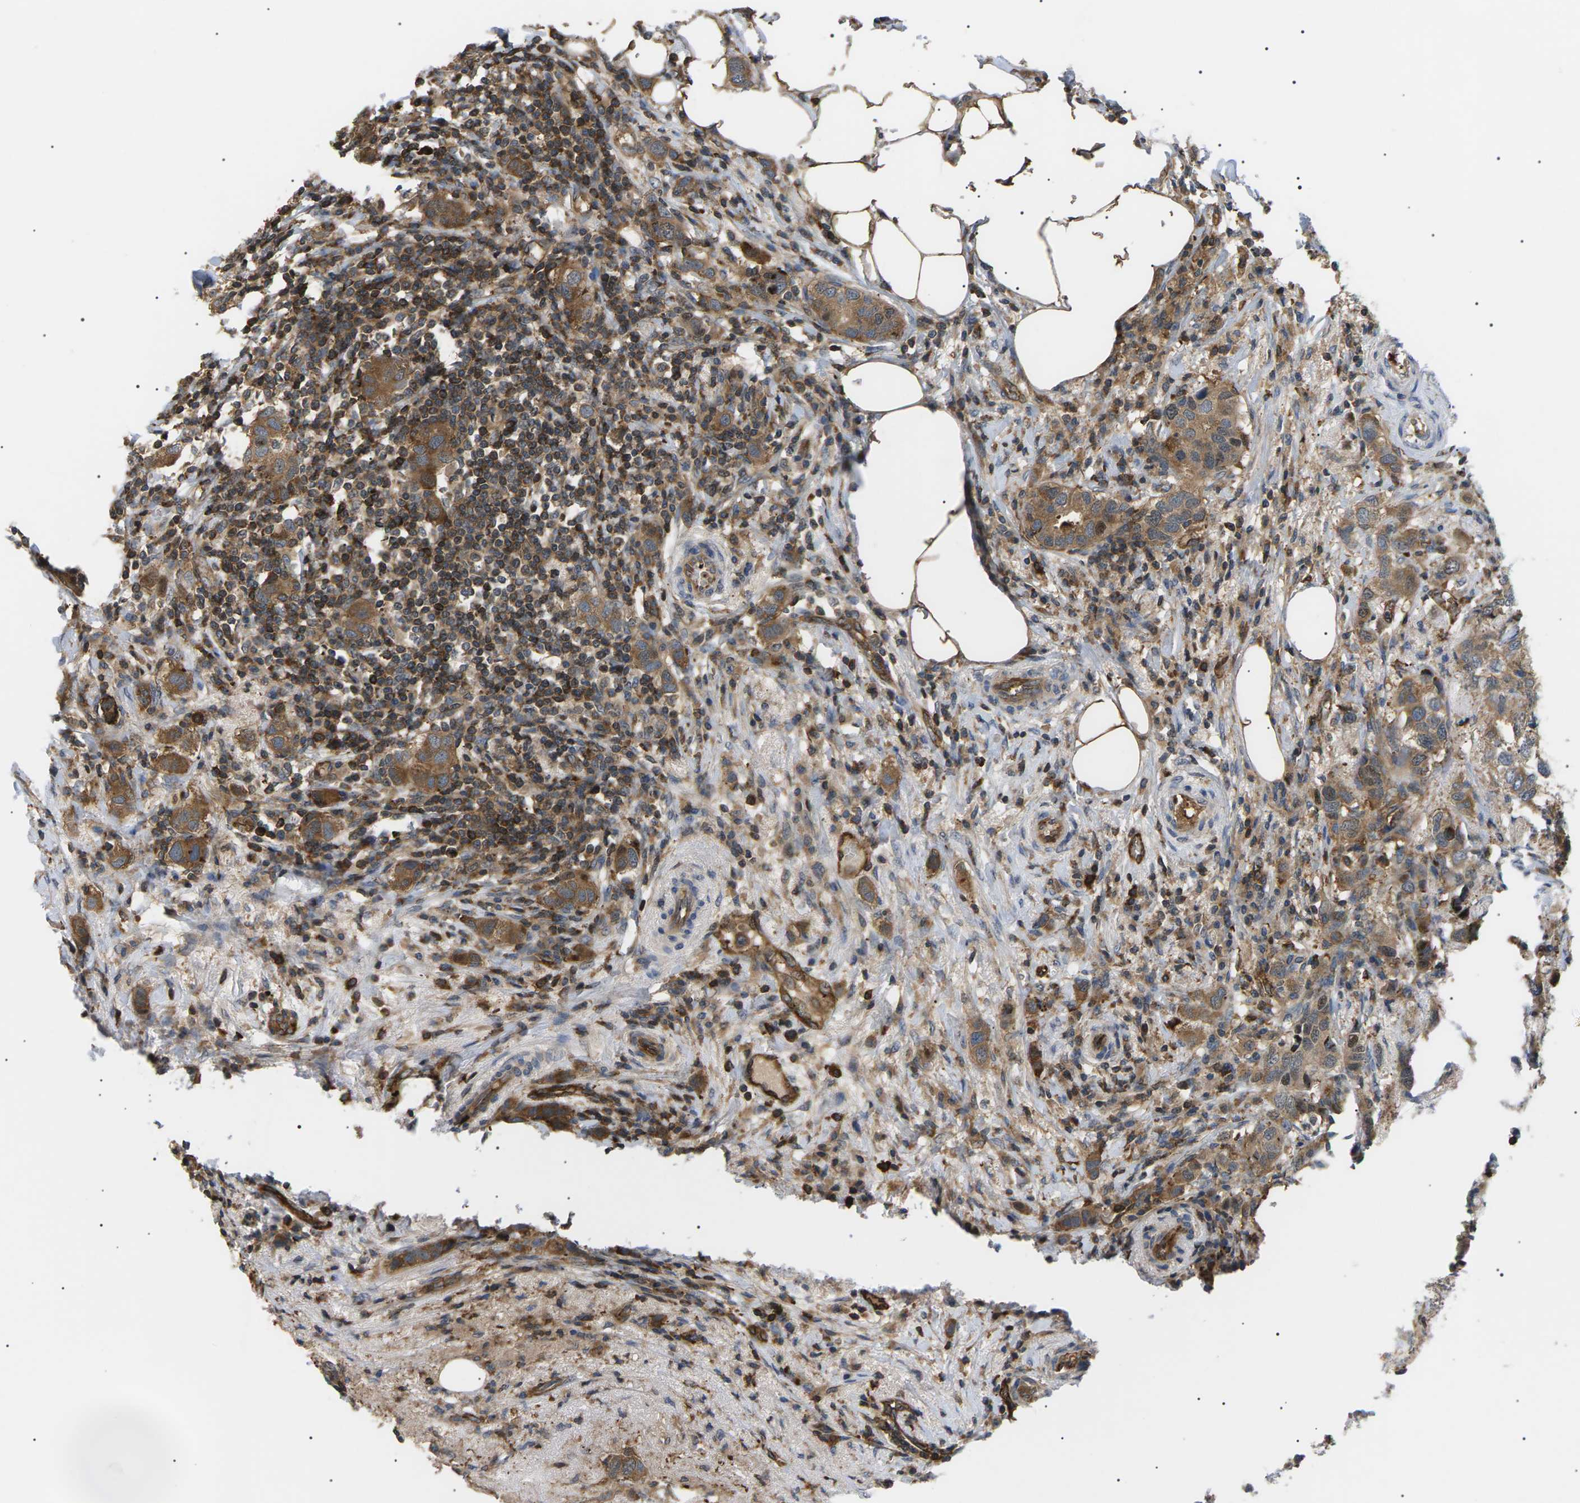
{"staining": {"intensity": "moderate", "quantity": ">75%", "location": "cytoplasmic/membranous"}, "tissue": "breast cancer", "cell_type": "Tumor cells", "image_type": "cancer", "snomed": [{"axis": "morphology", "description": "Duct carcinoma"}, {"axis": "topography", "description": "Breast"}], "caption": "The image exhibits staining of intraductal carcinoma (breast), revealing moderate cytoplasmic/membranous protein positivity (brown color) within tumor cells.", "gene": "TMTC4", "patient": {"sex": "female", "age": 50}}